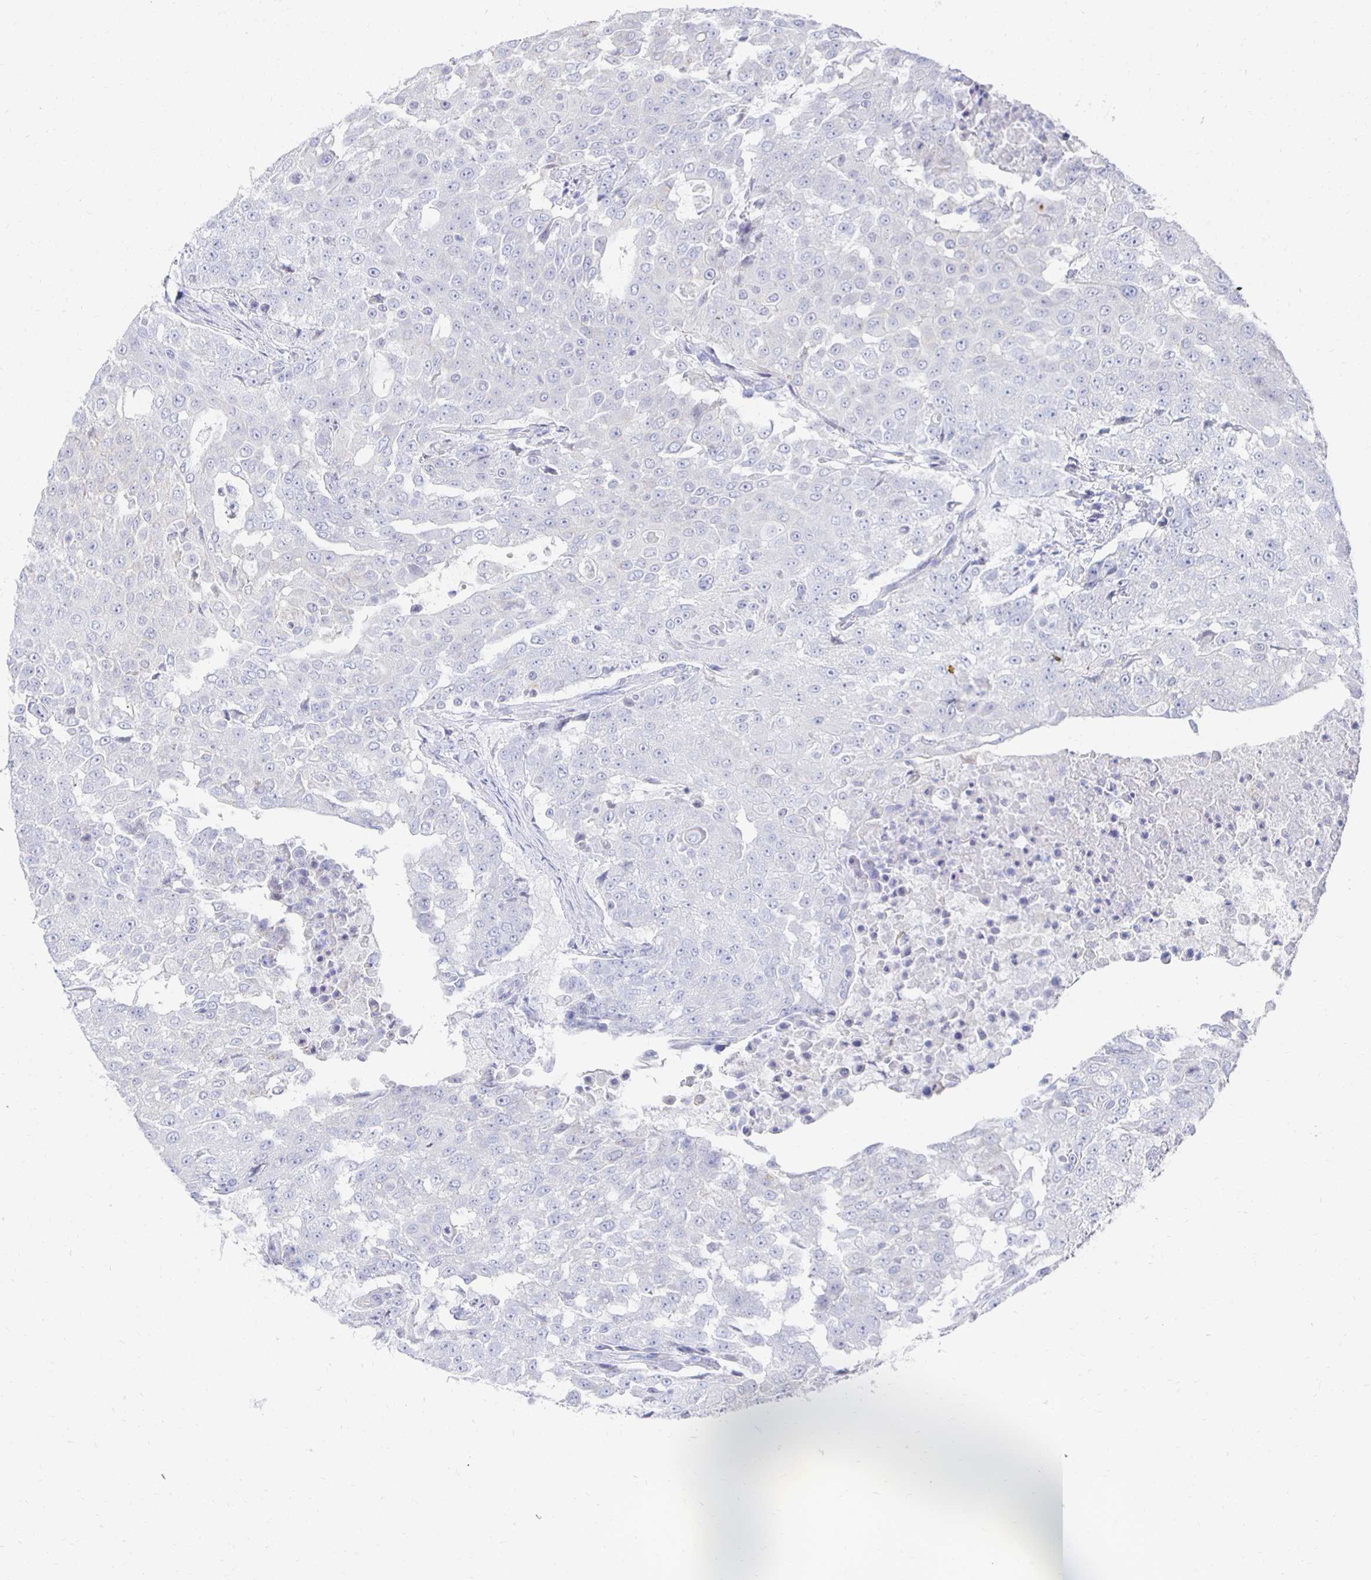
{"staining": {"intensity": "negative", "quantity": "none", "location": "none"}, "tissue": "urothelial cancer", "cell_type": "Tumor cells", "image_type": "cancer", "snomed": [{"axis": "morphology", "description": "Urothelial carcinoma, High grade"}, {"axis": "topography", "description": "Urinary bladder"}], "caption": "Tumor cells show no significant protein staining in urothelial carcinoma (high-grade). (DAB immunohistochemistry (IHC) with hematoxylin counter stain).", "gene": "PRDM7", "patient": {"sex": "female", "age": 63}}